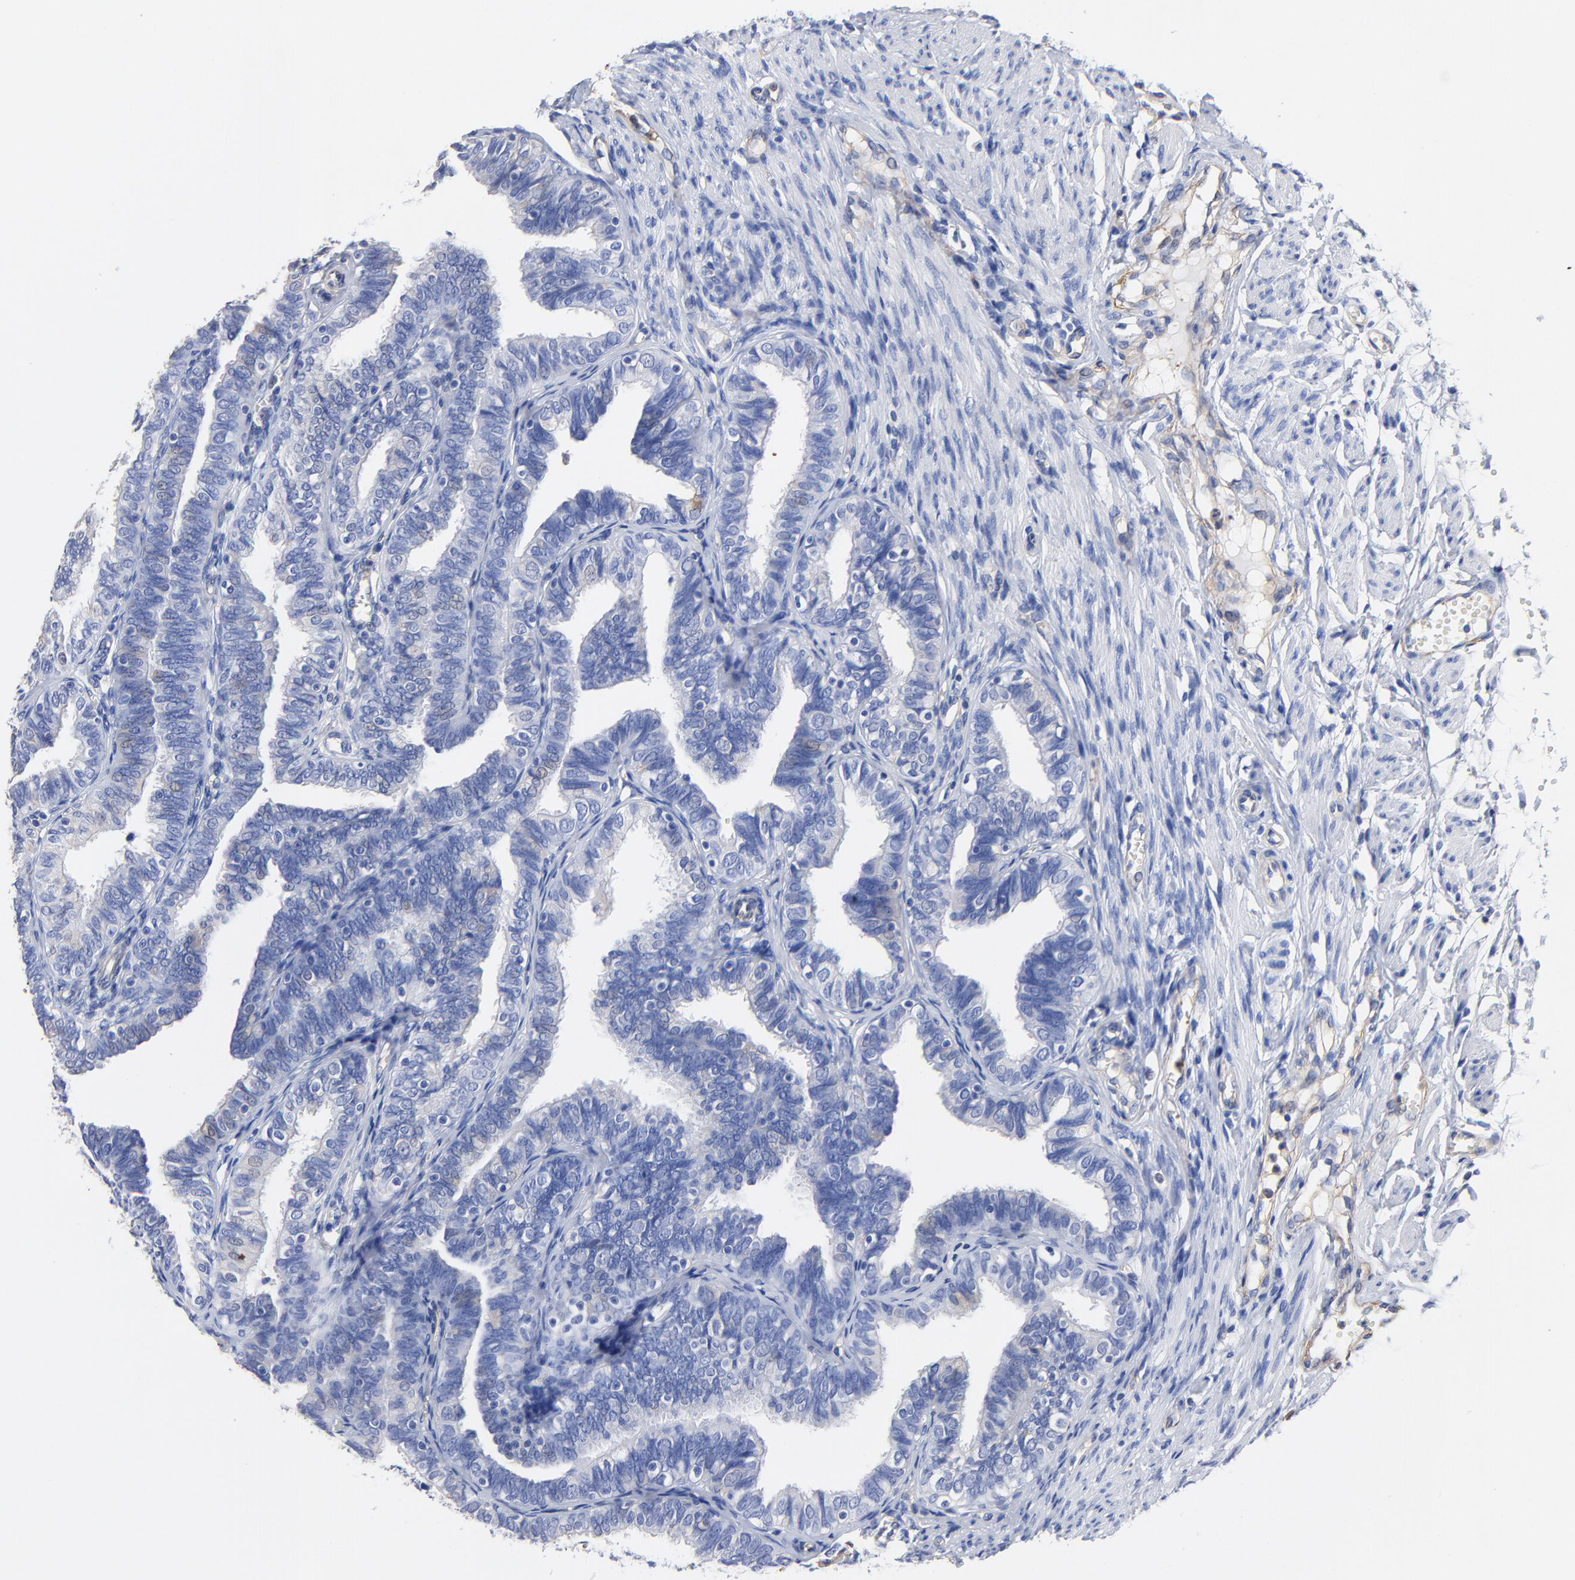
{"staining": {"intensity": "negative", "quantity": "none", "location": "none"}, "tissue": "fallopian tube", "cell_type": "Glandular cells", "image_type": "normal", "snomed": [{"axis": "morphology", "description": "Normal tissue, NOS"}, {"axis": "topography", "description": "Fallopian tube"}], "caption": "Glandular cells show no significant positivity in unremarkable fallopian tube. The staining was performed using DAB to visualize the protein expression in brown, while the nuclei were stained in blue with hematoxylin (Magnification: 20x).", "gene": "TAGLN2", "patient": {"sex": "female", "age": 46}}